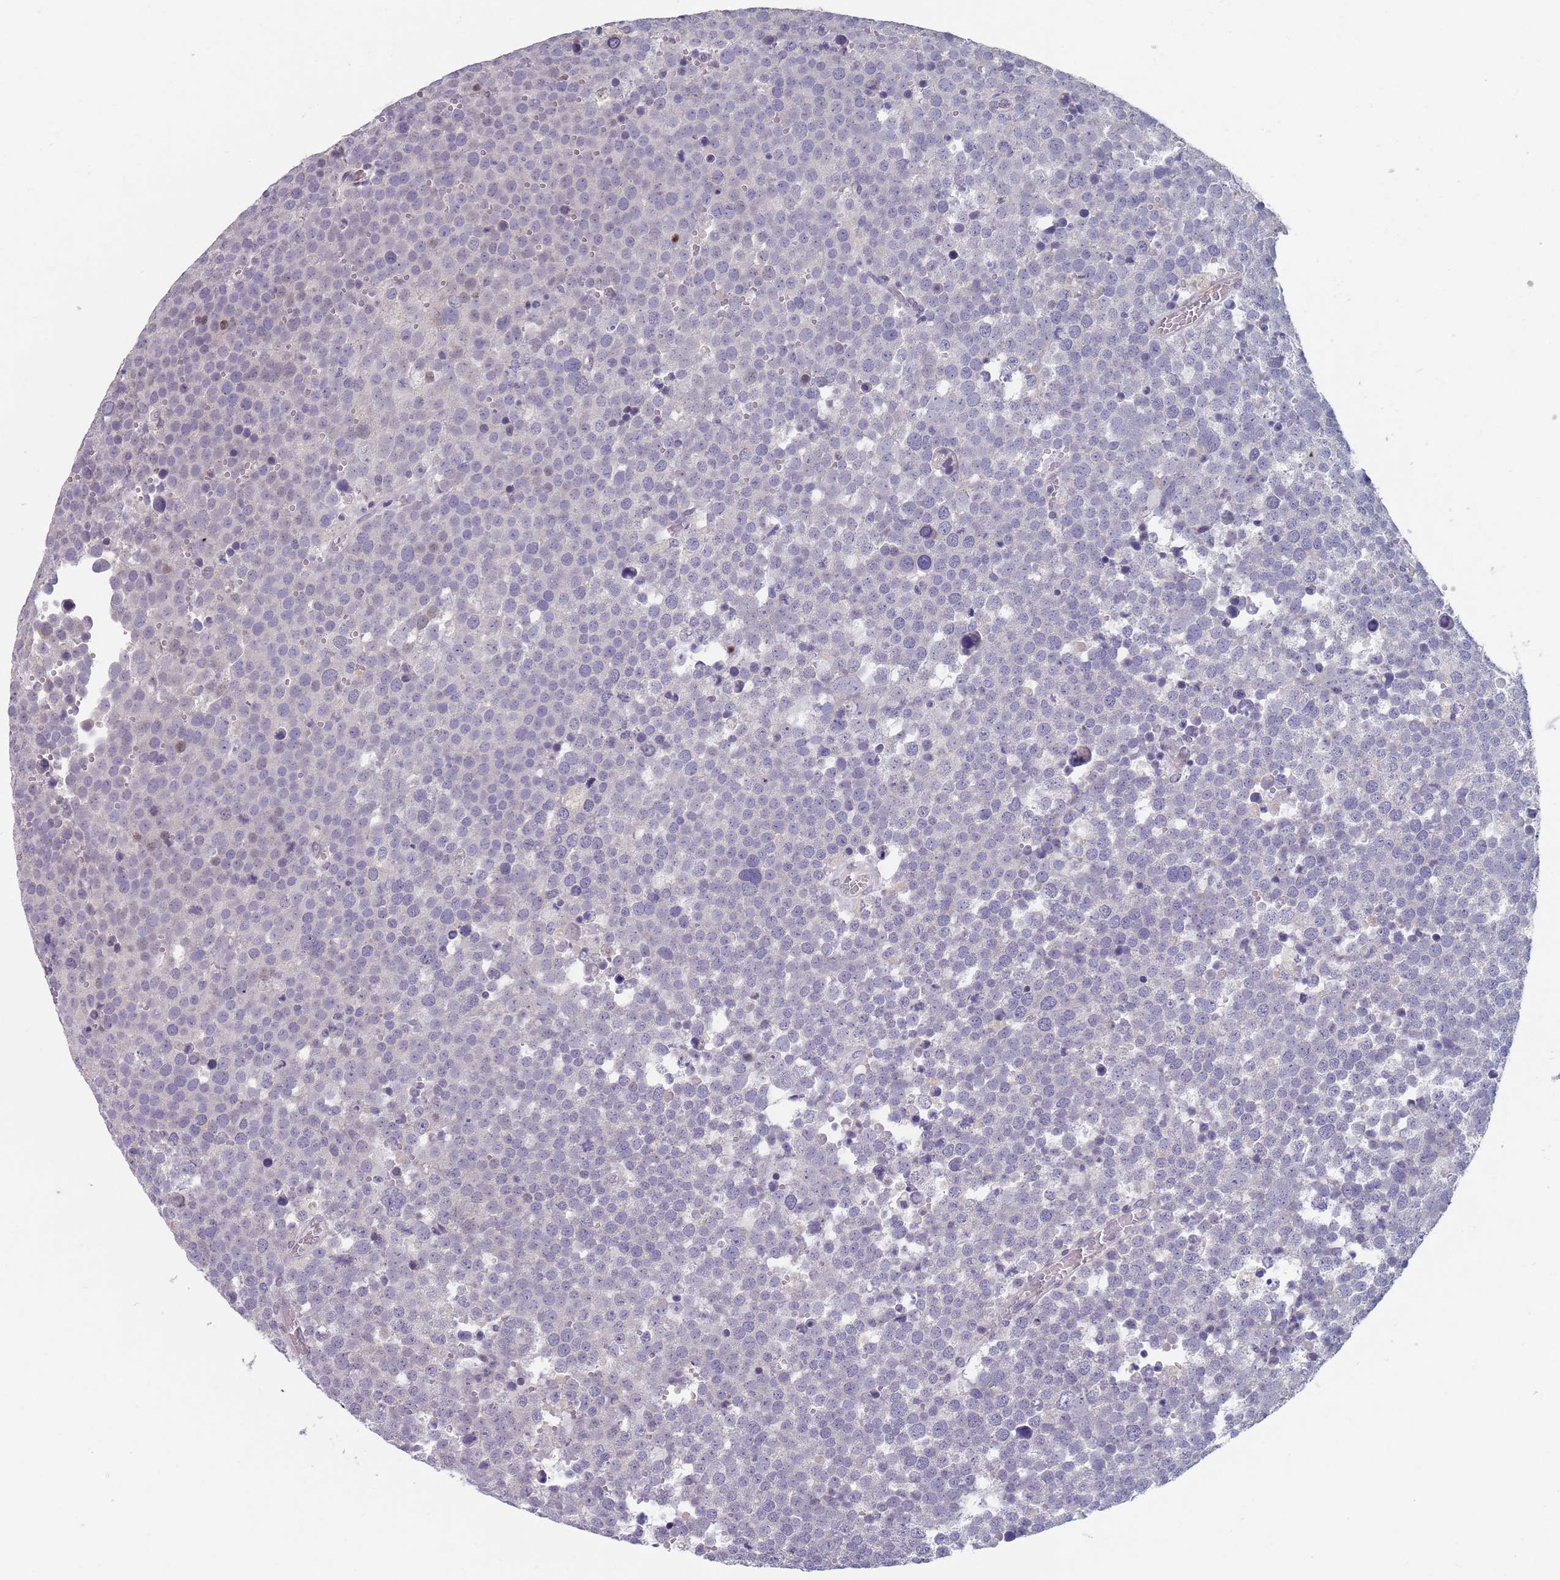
{"staining": {"intensity": "negative", "quantity": "none", "location": "none"}, "tissue": "testis cancer", "cell_type": "Tumor cells", "image_type": "cancer", "snomed": [{"axis": "morphology", "description": "Seminoma, NOS"}, {"axis": "topography", "description": "Testis"}], "caption": "Image shows no protein expression in tumor cells of seminoma (testis) tissue.", "gene": "SAMD1", "patient": {"sex": "male", "age": 71}}